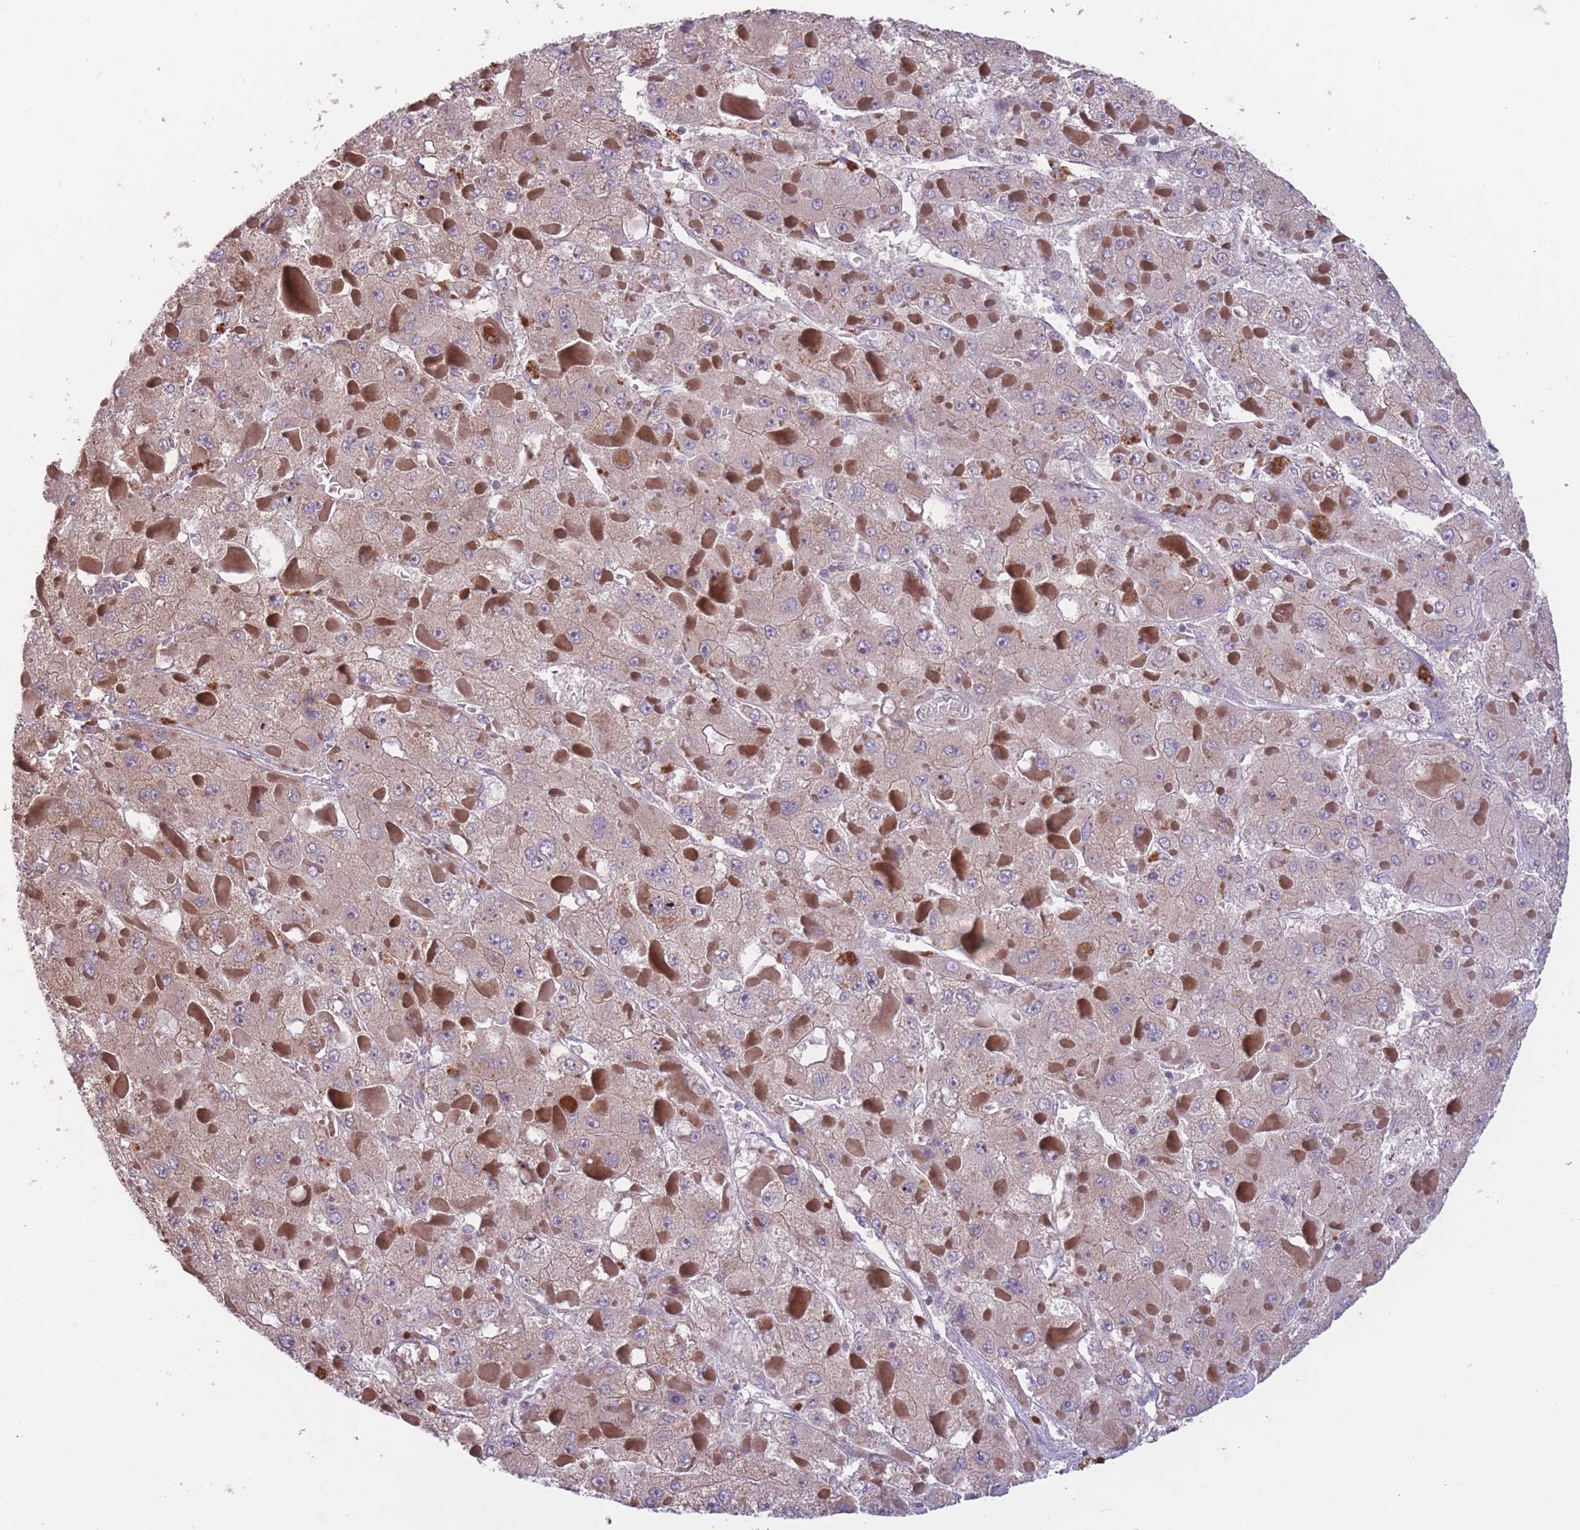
{"staining": {"intensity": "weak", "quantity": "25%-75%", "location": "cytoplasmic/membranous"}, "tissue": "liver cancer", "cell_type": "Tumor cells", "image_type": "cancer", "snomed": [{"axis": "morphology", "description": "Carcinoma, Hepatocellular, NOS"}, {"axis": "topography", "description": "Liver"}], "caption": "Immunohistochemical staining of hepatocellular carcinoma (liver) shows low levels of weak cytoplasmic/membranous protein positivity in approximately 25%-75% of tumor cells. The protein is stained brown, and the nuclei are stained in blue (DAB IHC with brightfield microscopy, high magnification).", "gene": "ITPKC", "patient": {"sex": "female", "age": 73}}